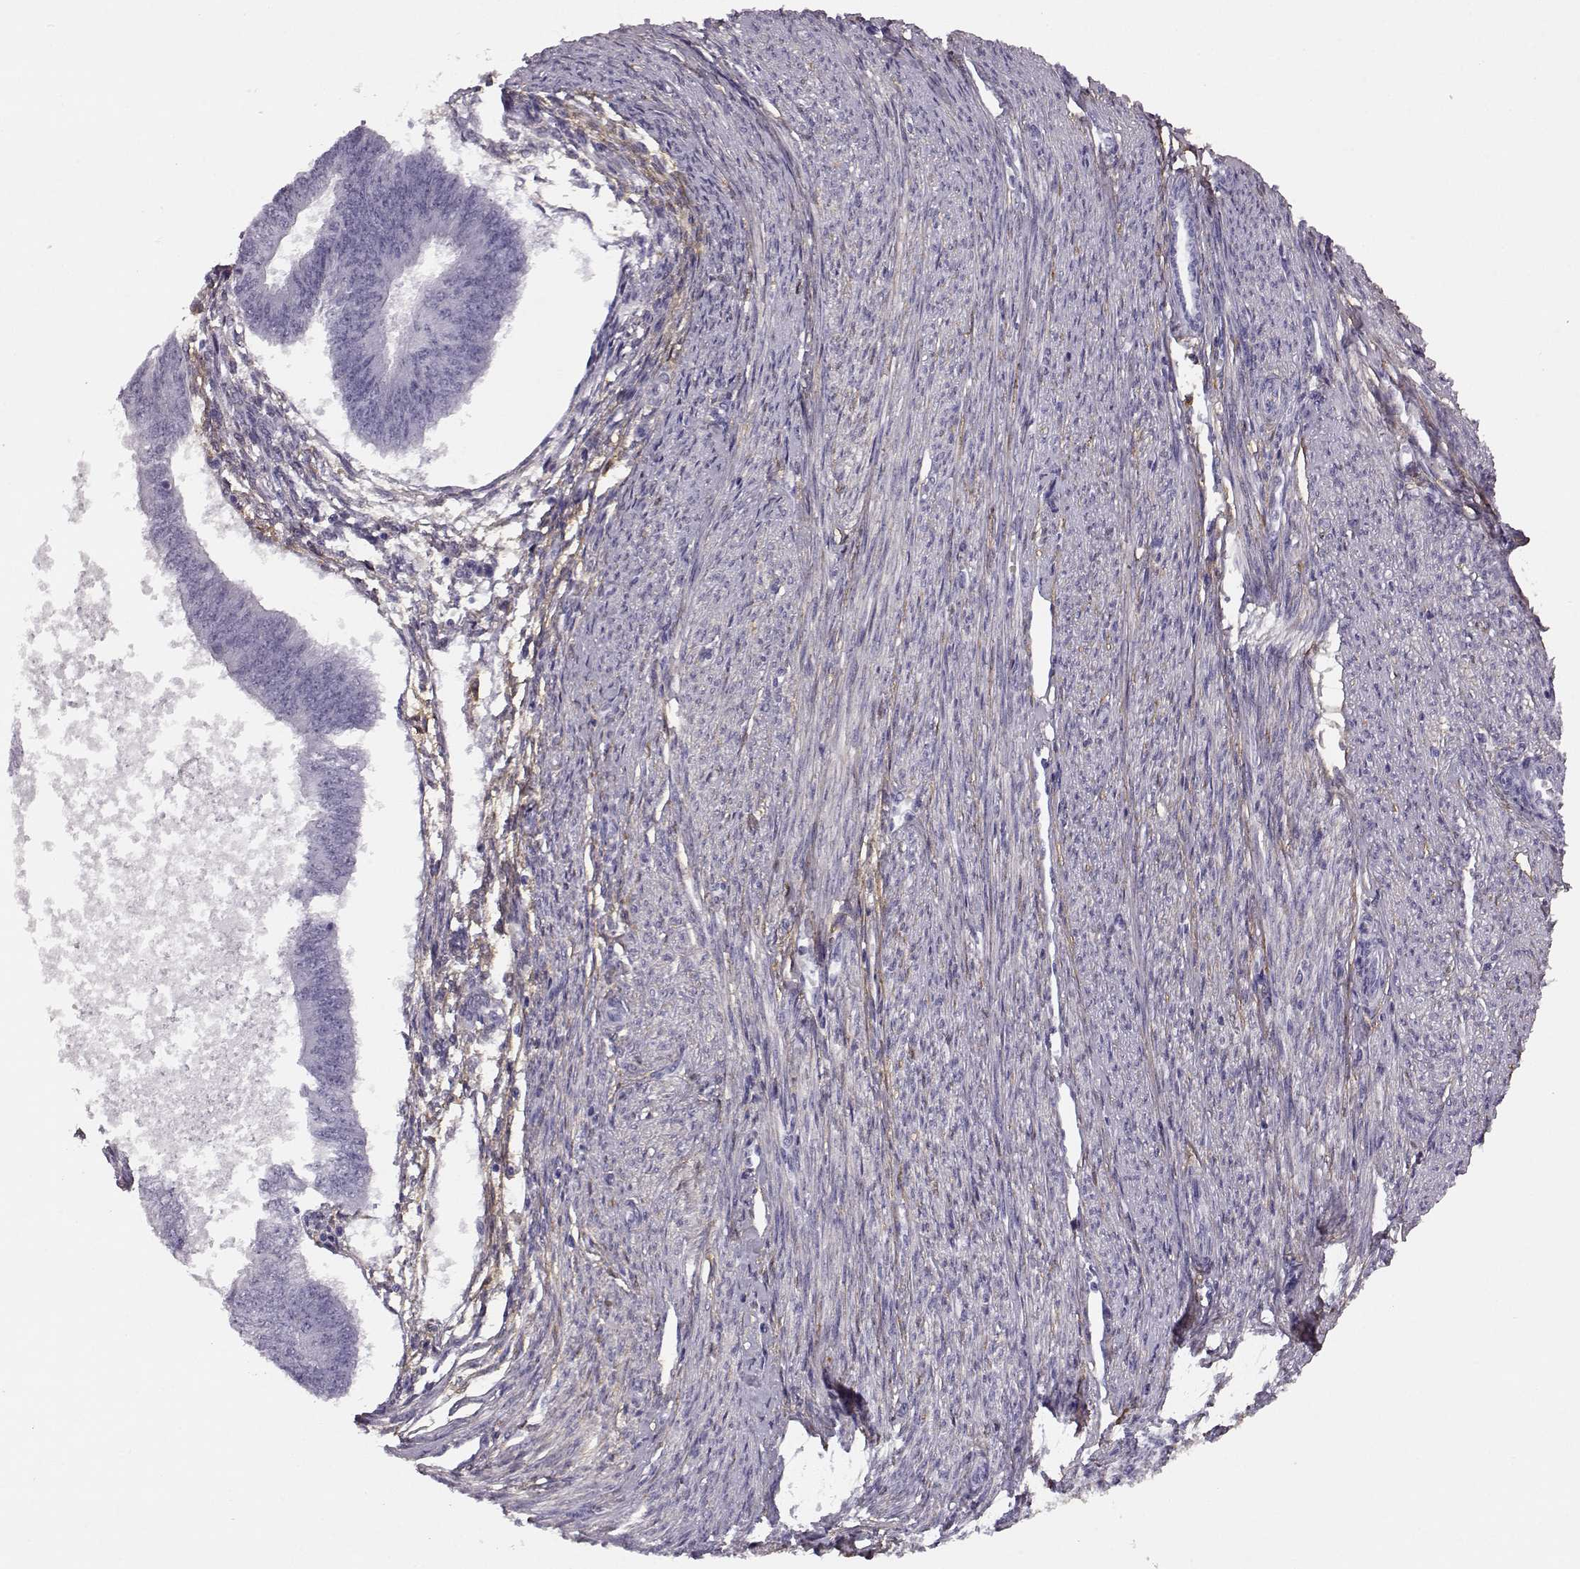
{"staining": {"intensity": "negative", "quantity": "none", "location": "none"}, "tissue": "endometrial cancer", "cell_type": "Tumor cells", "image_type": "cancer", "snomed": [{"axis": "morphology", "description": "Adenocarcinoma, NOS"}, {"axis": "topography", "description": "Endometrium"}], "caption": "This is a photomicrograph of immunohistochemistry staining of endometrial cancer, which shows no positivity in tumor cells. Brightfield microscopy of IHC stained with DAB (3,3'-diaminobenzidine) (brown) and hematoxylin (blue), captured at high magnification.", "gene": "TRIM69", "patient": {"sex": "female", "age": 58}}